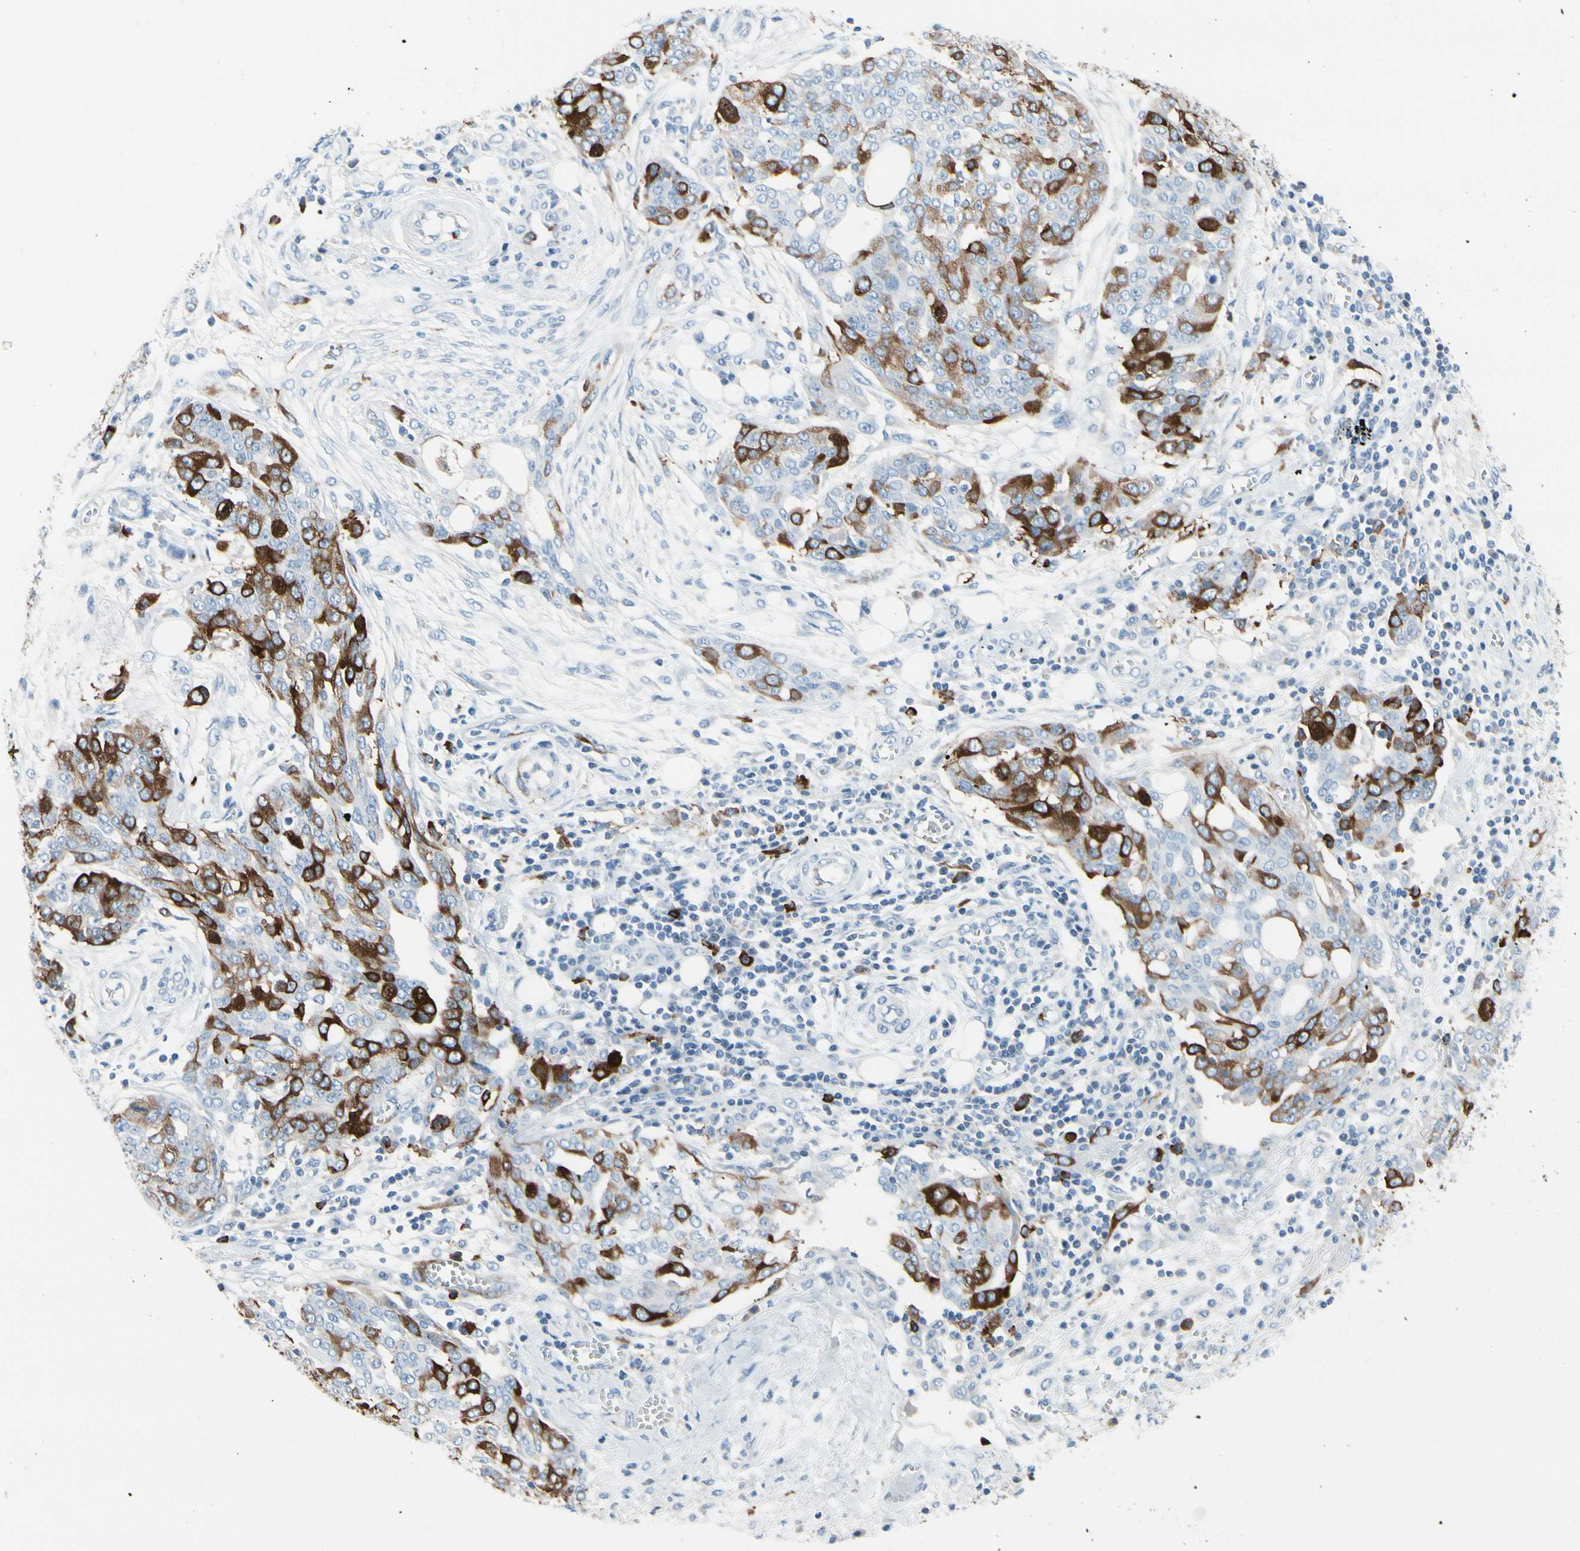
{"staining": {"intensity": "strong", "quantity": "25%-75%", "location": "cytoplasmic/membranous"}, "tissue": "ovarian cancer", "cell_type": "Tumor cells", "image_type": "cancer", "snomed": [{"axis": "morphology", "description": "Cystadenocarcinoma, serous, NOS"}, {"axis": "topography", "description": "Soft tissue"}, {"axis": "topography", "description": "Ovary"}], "caption": "Immunohistochemistry of serous cystadenocarcinoma (ovarian) displays high levels of strong cytoplasmic/membranous positivity in about 25%-75% of tumor cells.", "gene": "TACC3", "patient": {"sex": "female", "age": 57}}